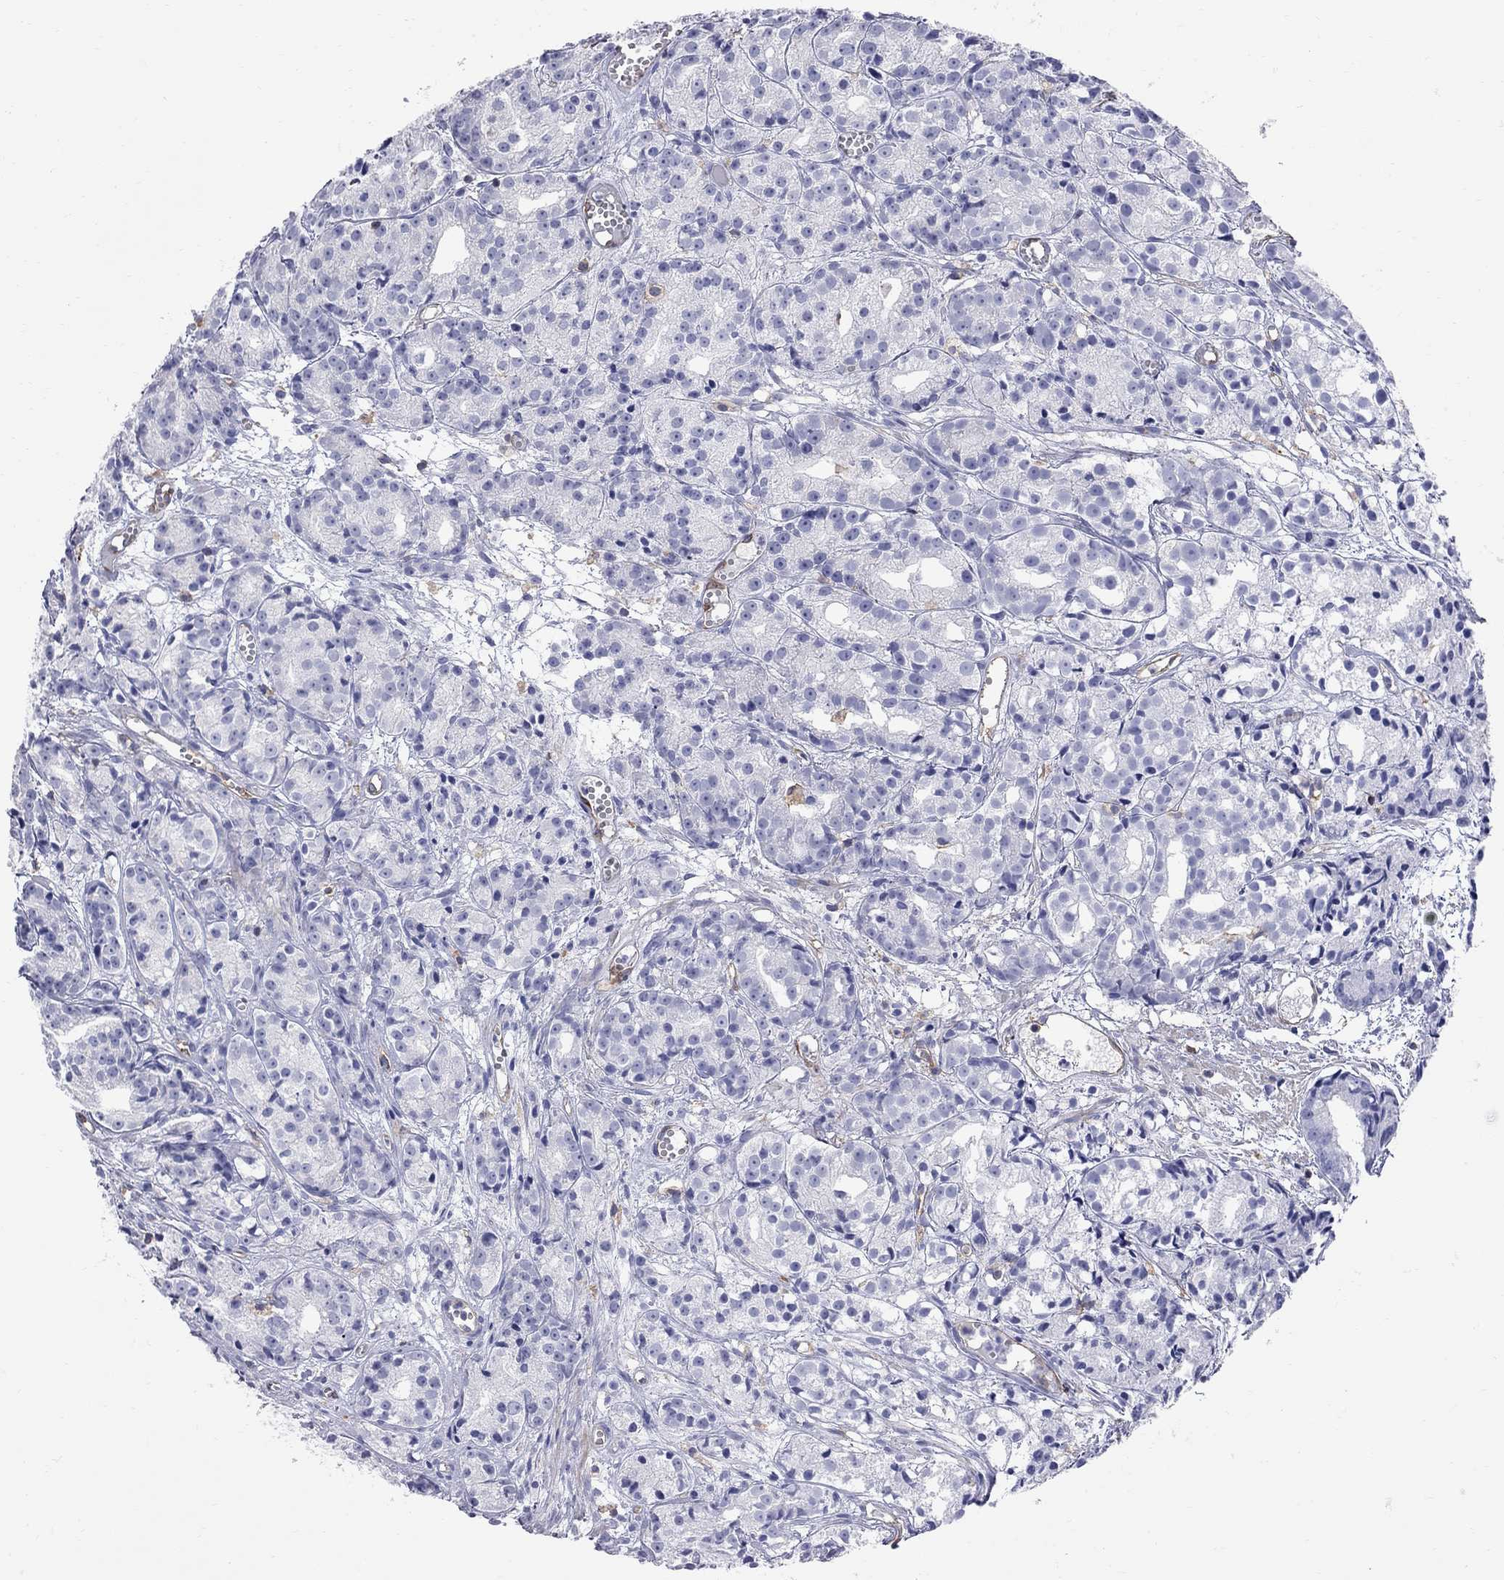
{"staining": {"intensity": "negative", "quantity": "none", "location": "none"}, "tissue": "prostate cancer", "cell_type": "Tumor cells", "image_type": "cancer", "snomed": [{"axis": "morphology", "description": "Adenocarcinoma, Medium grade"}, {"axis": "topography", "description": "Prostate"}], "caption": "Human prostate cancer (medium-grade adenocarcinoma) stained for a protein using IHC exhibits no positivity in tumor cells.", "gene": "ABI3", "patient": {"sex": "male", "age": 74}}